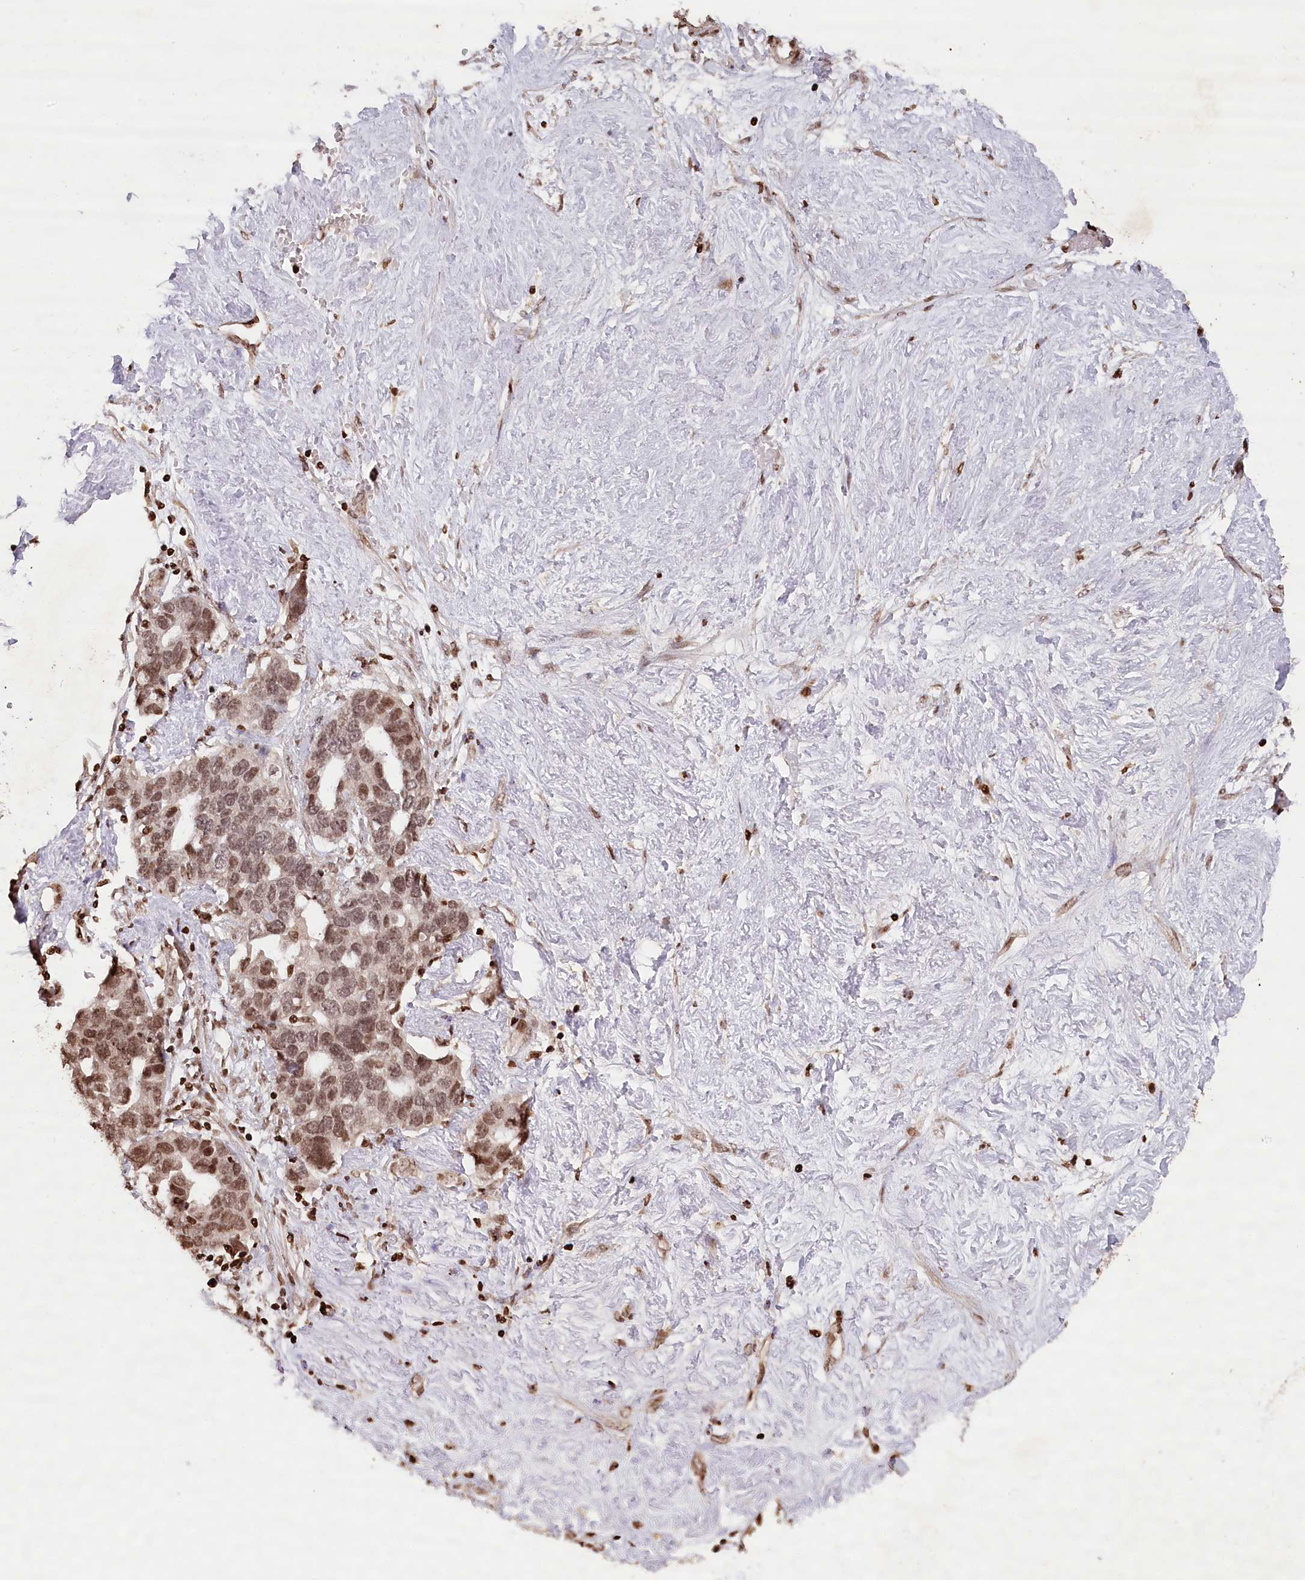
{"staining": {"intensity": "moderate", "quantity": ">75%", "location": "nuclear"}, "tissue": "ovarian cancer", "cell_type": "Tumor cells", "image_type": "cancer", "snomed": [{"axis": "morphology", "description": "Cystadenocarcinoma, serous, NOS"}, {"axis": "topography", "description": "Ovary"}], "caption": "The micrograph exhibits a brown stain indicating the presence of a protein in the nuclear of tumor cells in serous cystadenocarcinoma (ovarian). (DAB (3,3'-diaminobenzidine) = brown stain, brightfield microscopy at high magnification).", "gene": "CCSER2", "patient": {"sex": "female", "age": 54}}